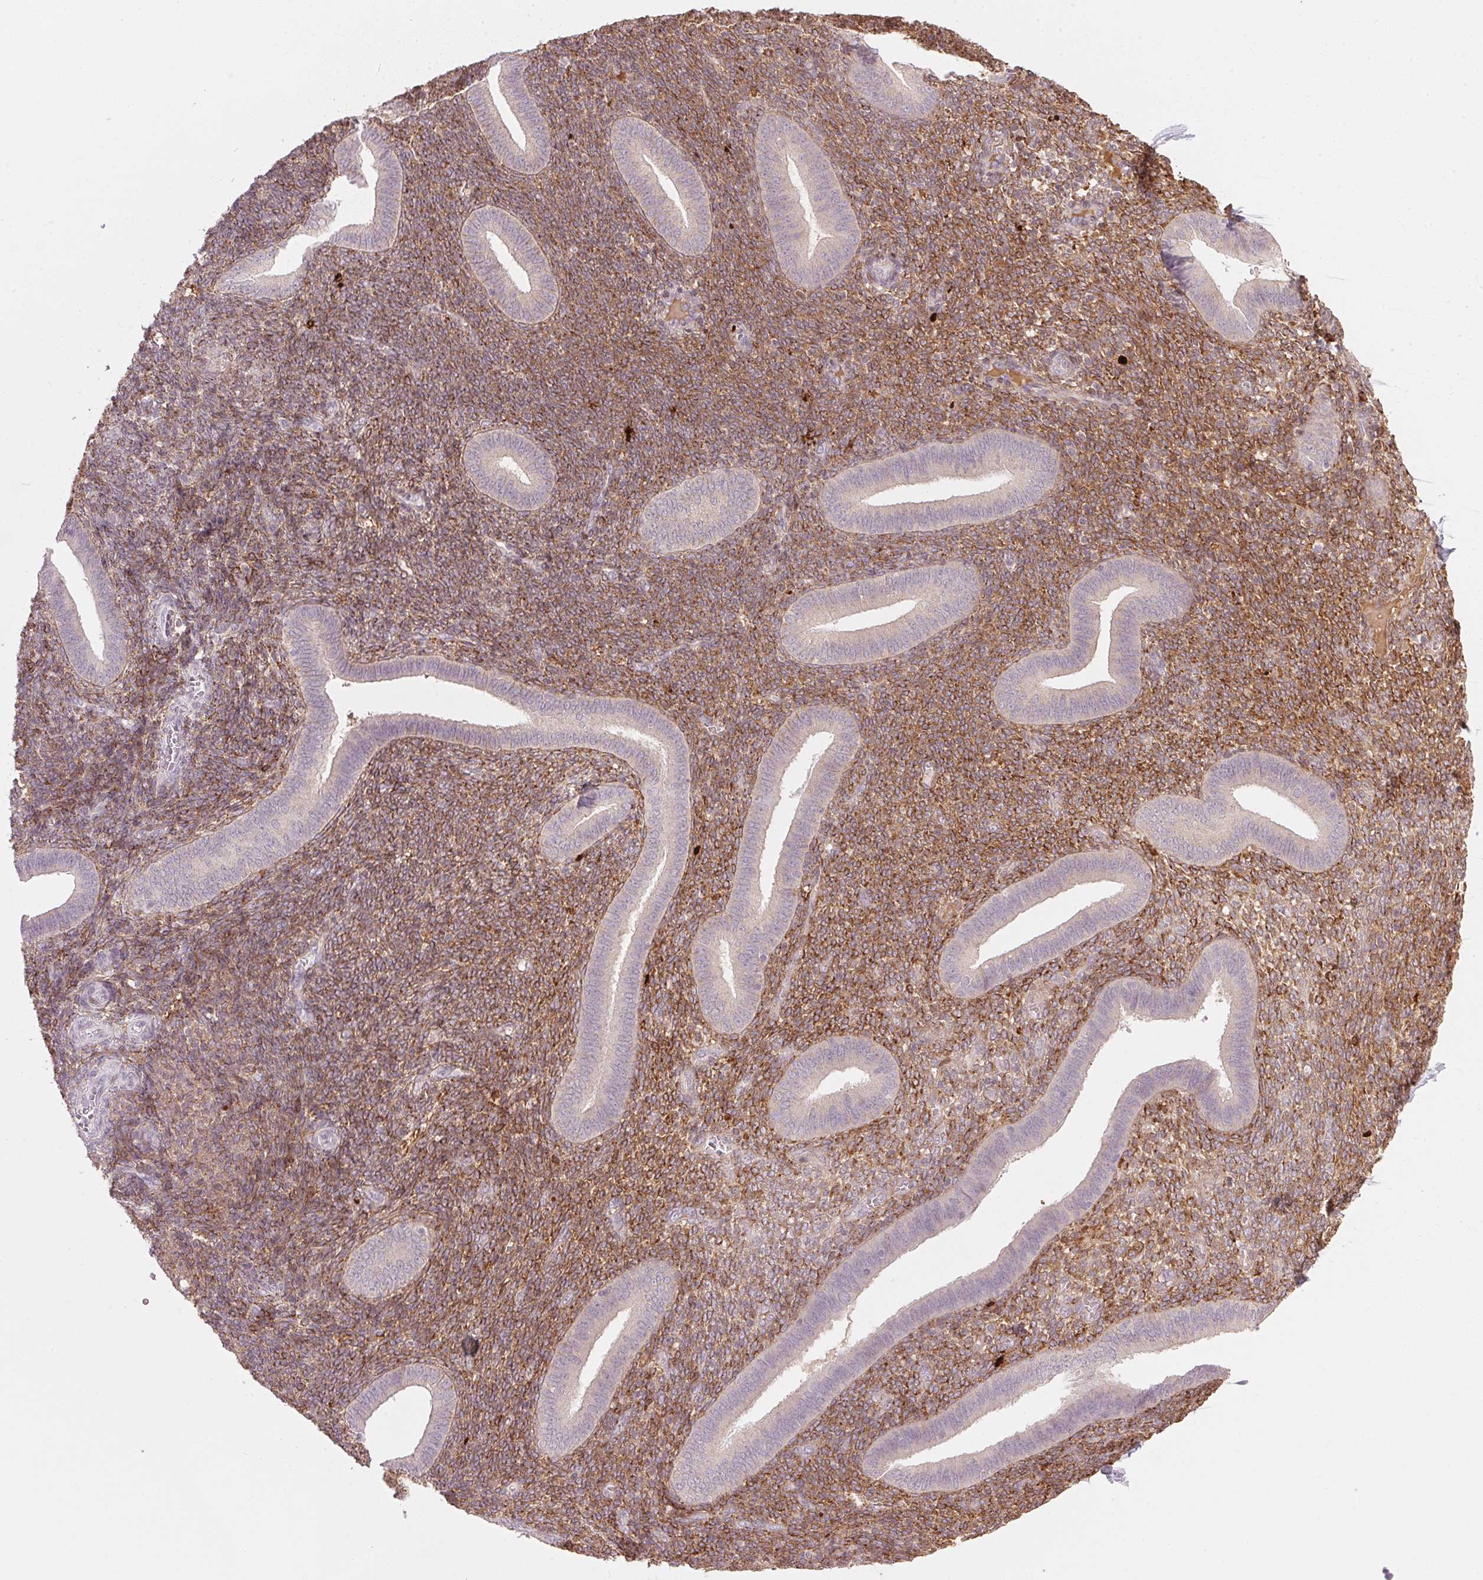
{"staining": {"intensity": "moderate", "quantity": "25%-75%", "location": "cytoplasmic/membranous"}, "tissue": "endometrium", "cell_type": "Cells in endometrial stroma", "image_type": "normal", "snomed": [{"axis": "morphology", "description": "Normal tissue, NOS"}, {"axis": "topography", "description": "Endometrium"}], "caption": "Immunohistochemical staining of normal human endometrium displays moderate cytoplasmic/membranous protein positivity in approximately 25%-75% of cells in endometrial stroma. (Stains: DAB (3,3'-diaminobenzidine) in brown, nuclei in blue, Microscopy: brightfield microscopy at high magnification).", "gene": "SFRP4", "patient": {"sex": "female", "age": 25}}